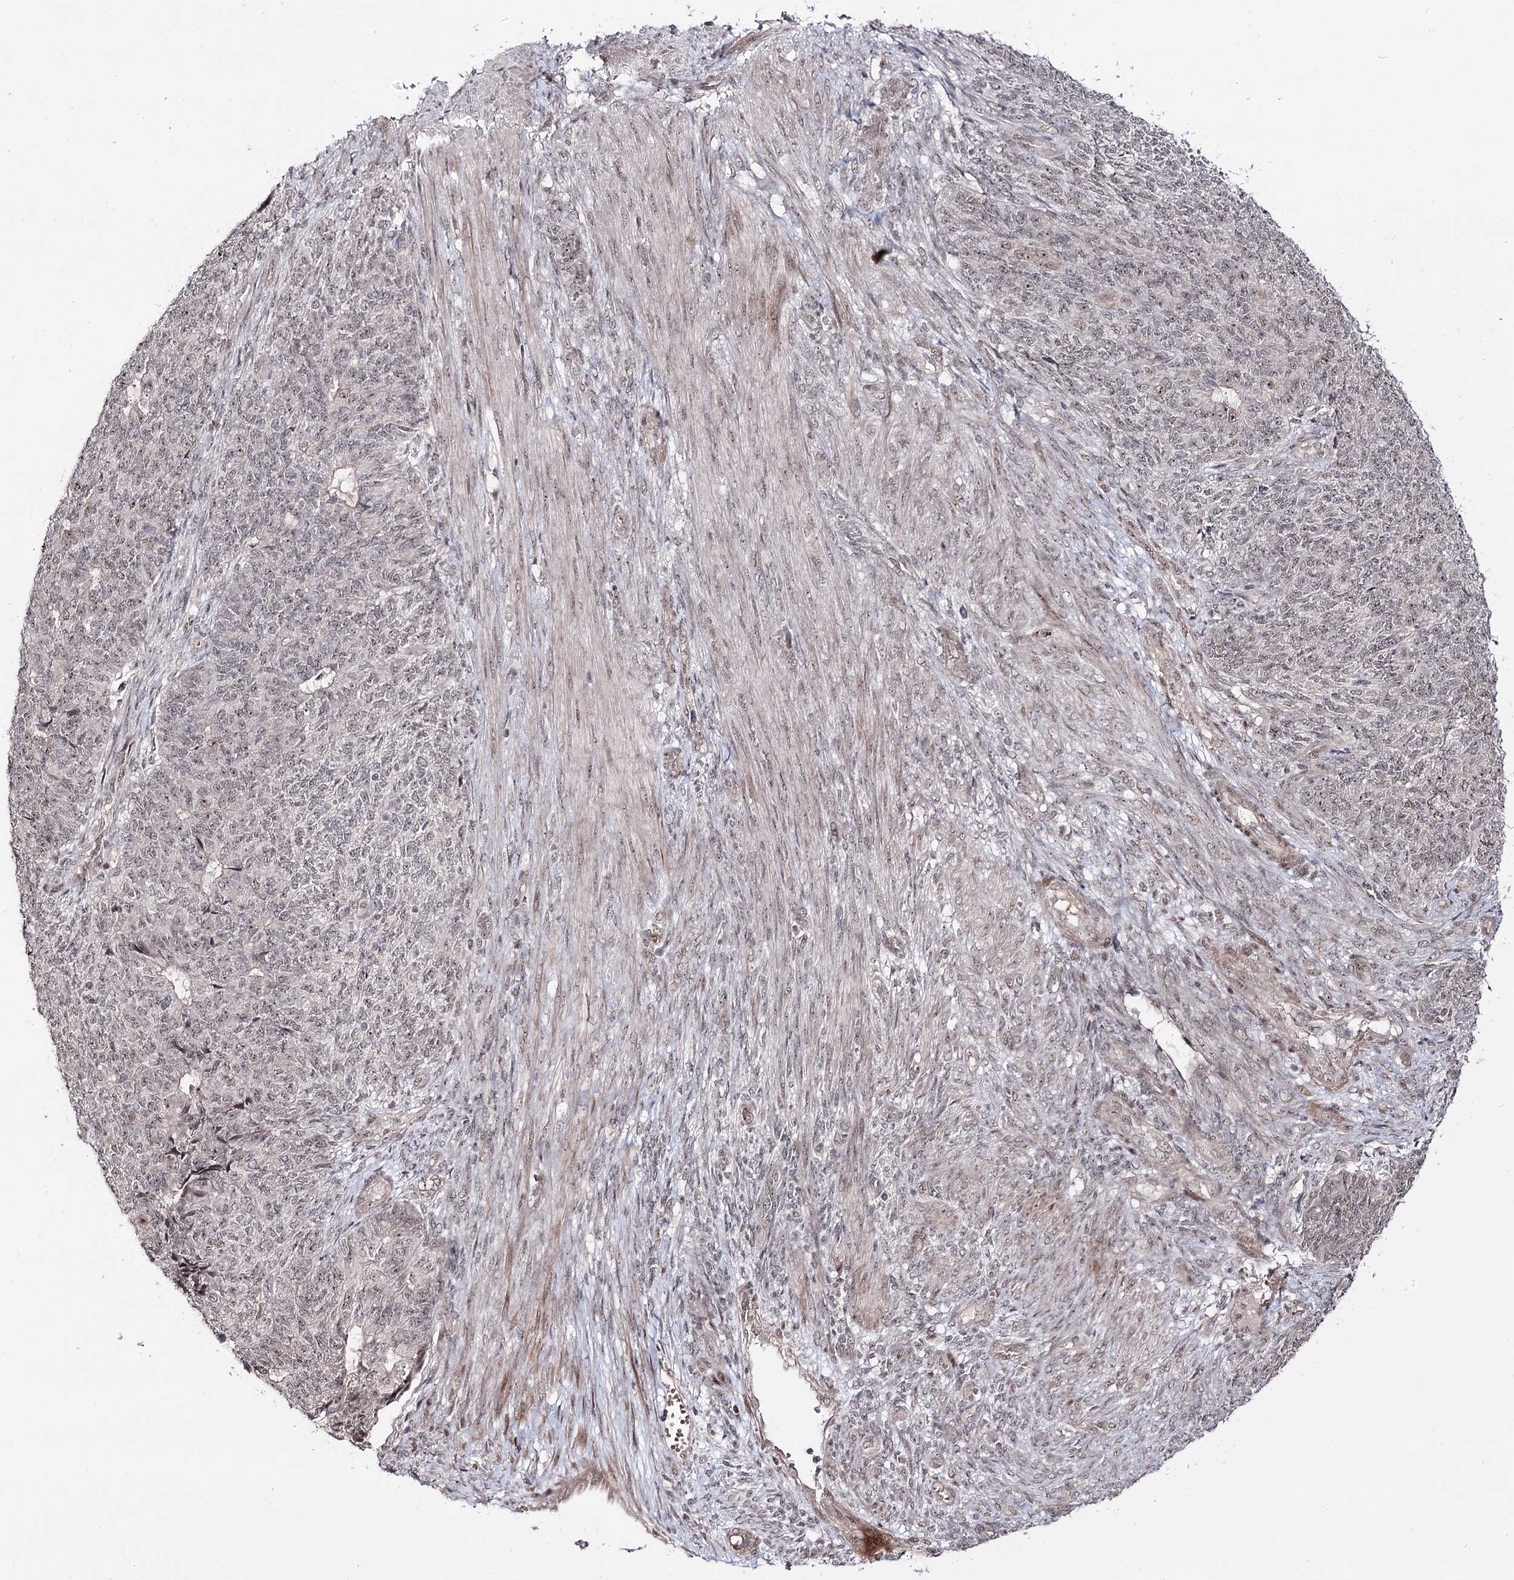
{"staining": {"intensity": "weak", "quantity": "25%-75%", "location": "nuclear"}, "tissue": "endometrial cancer", "cell_type": "Tumor cells", "image_type": "cancer", "snomed": [{"axis": "morphology", "description": "Adenocarcinoma, NOS"}, {"axis": "topography", "description": "Endometrium"}], "caption": "About 25%-75% of tumor cells in human endometrial cancer show weak nuclear protein positivity as visualized by brown immunohistochemical staining.", "gene": "RRP9", "patient": {"sex": "female", "age": 32}}